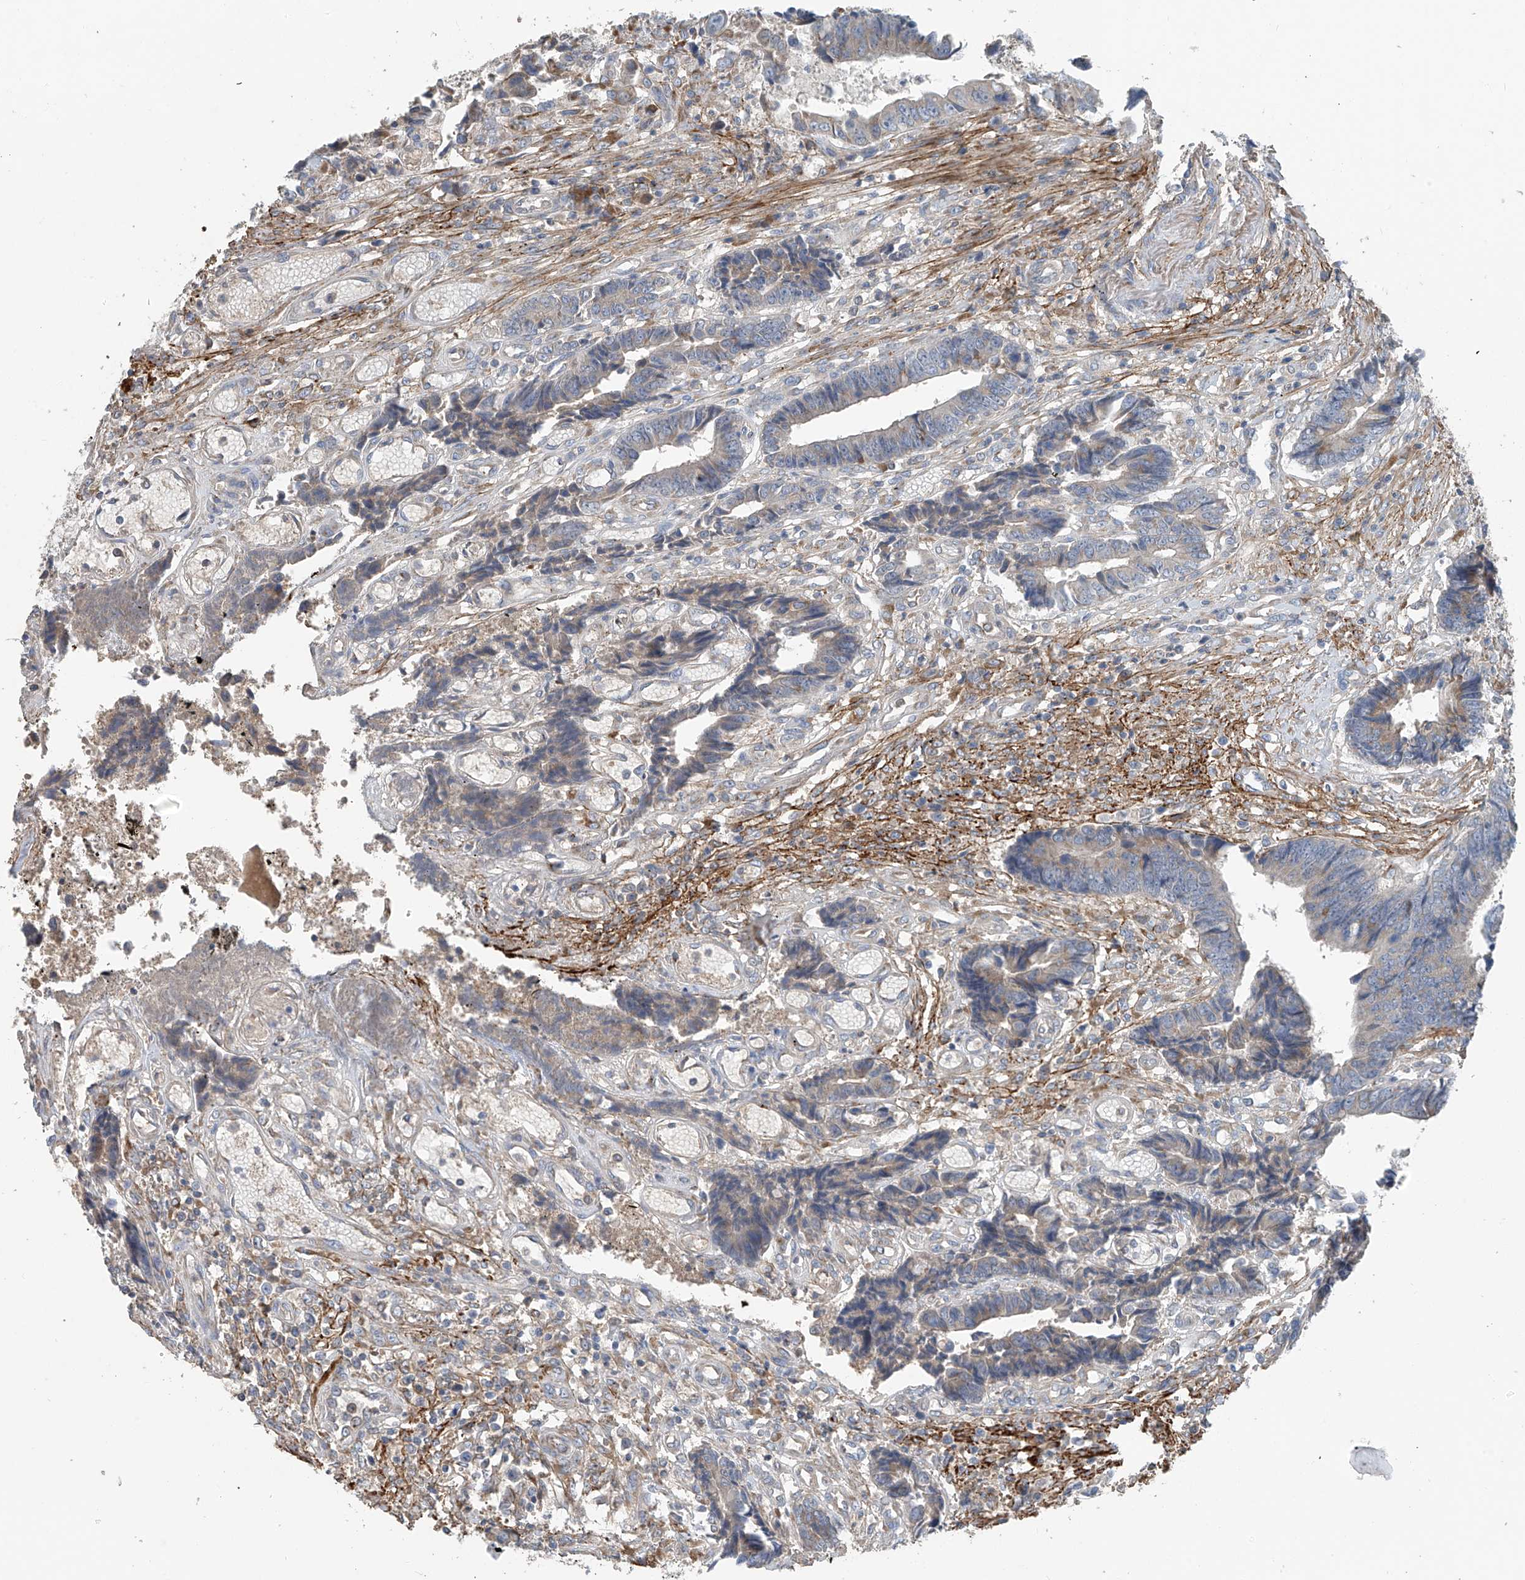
{"staining": {"intensity": "negative", "quantity": "none", "location": "none"}, "tissue": "colorectal cancer", "cell_type": "Tumor cells", "image_type": "cancer", "snomed": [{"axis": "morphology", "description": "Adenocarcinoma, NOS"}, {"axis": "topography", "description": "Rectum"}], "caption": "IHC histopathology image of human adenocarcinoma (colorectal) stained for a protein (brown), which demonstrates no staining in tumor cells.", "gene": "GALNTL6", "patient": {"sex": "male", "age": 84}}